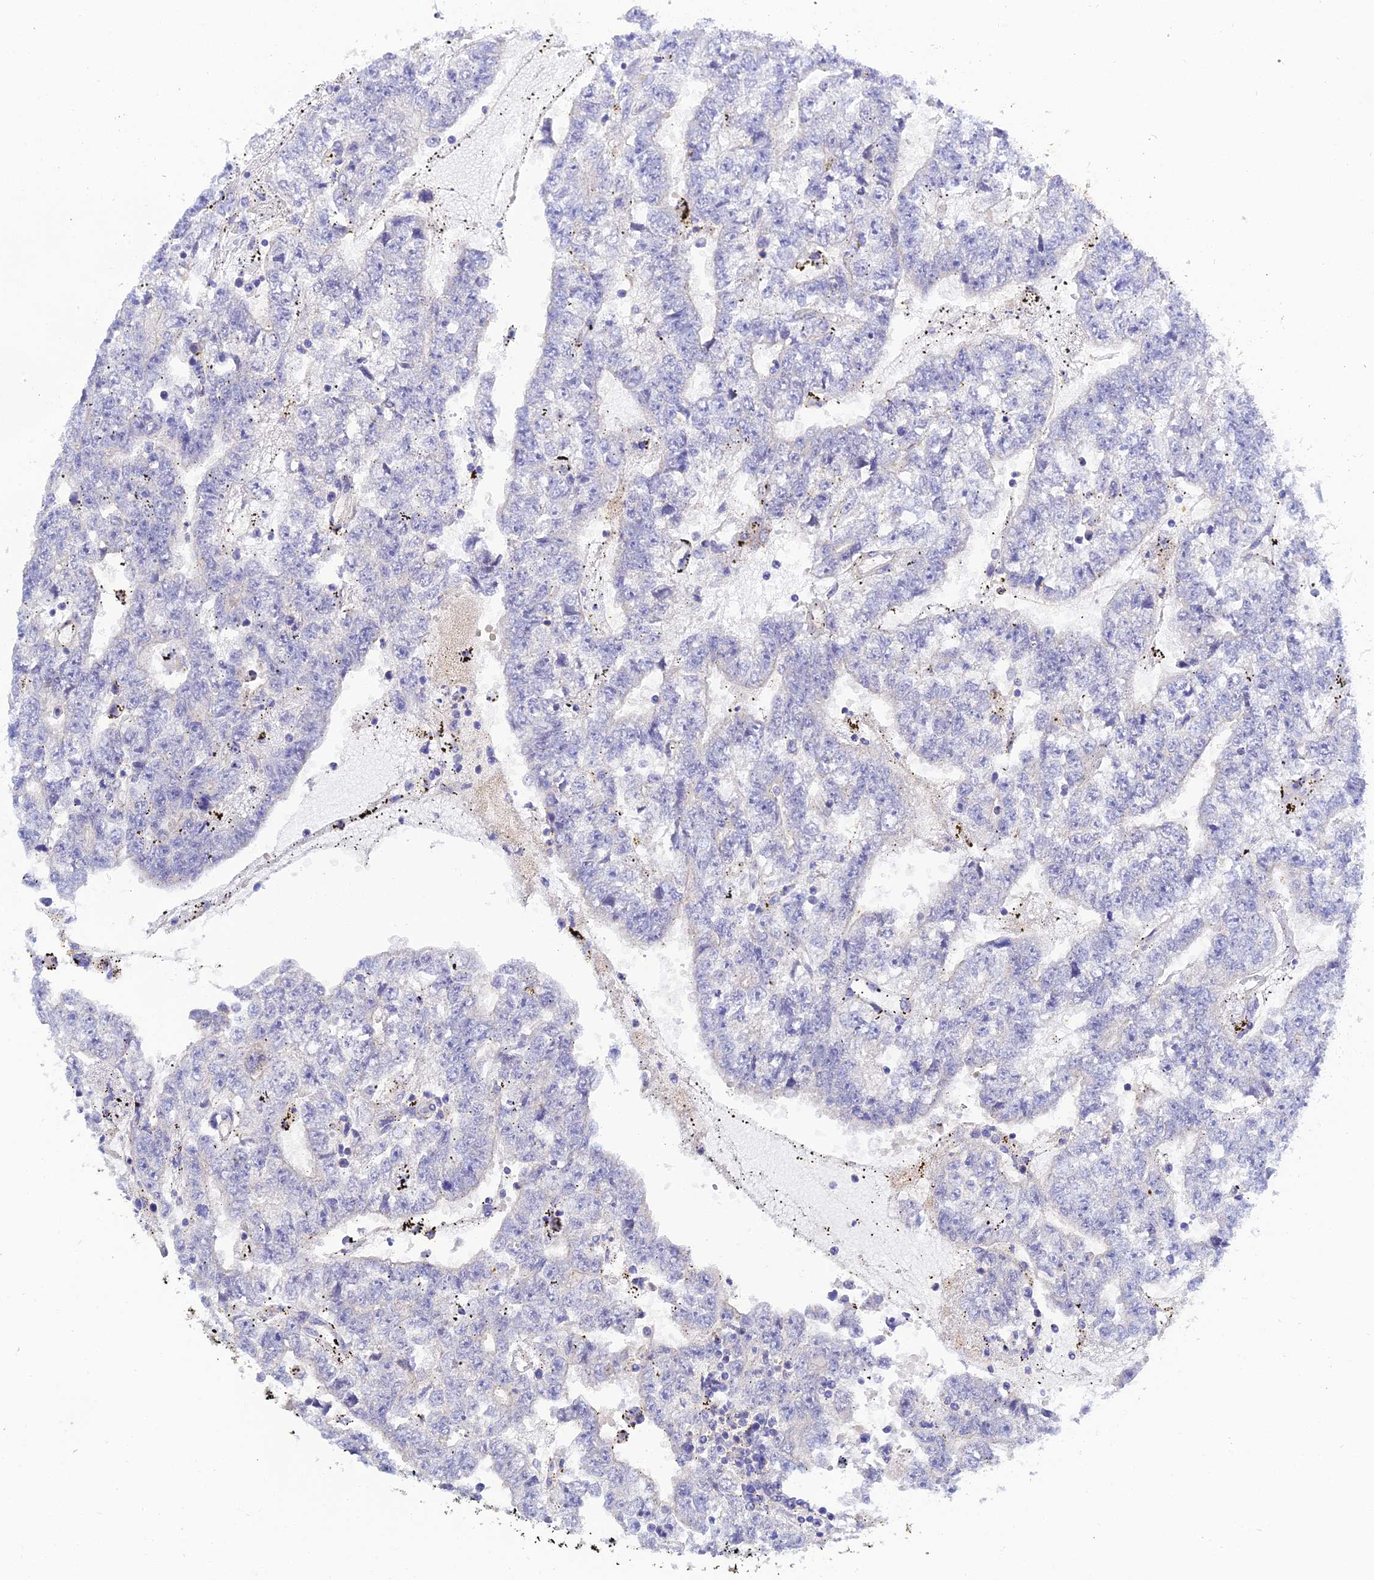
{"staining": {"intensity": "negative", "quantity": "none", "location": "none"}, "tissue": "testis cancer", "cell_type": "Tumor cells", "image_type": "cancer", "snomed": [{"axis": "morphology", "description": "Carcinoma, Embryonal, NOS"}, {"axis": "topography", "description": "Testis"}], "caption": "This micrograph is of testis cancer stained with immunohistochemistry to label a protein in brown with the nuclei are counter-stained blue. There is no staining in tumor cells. (DAB IHC with hematoxylin counter stain).", "gene": "APOBEC3H", "patient": {"sex": "male", "age": 25}}